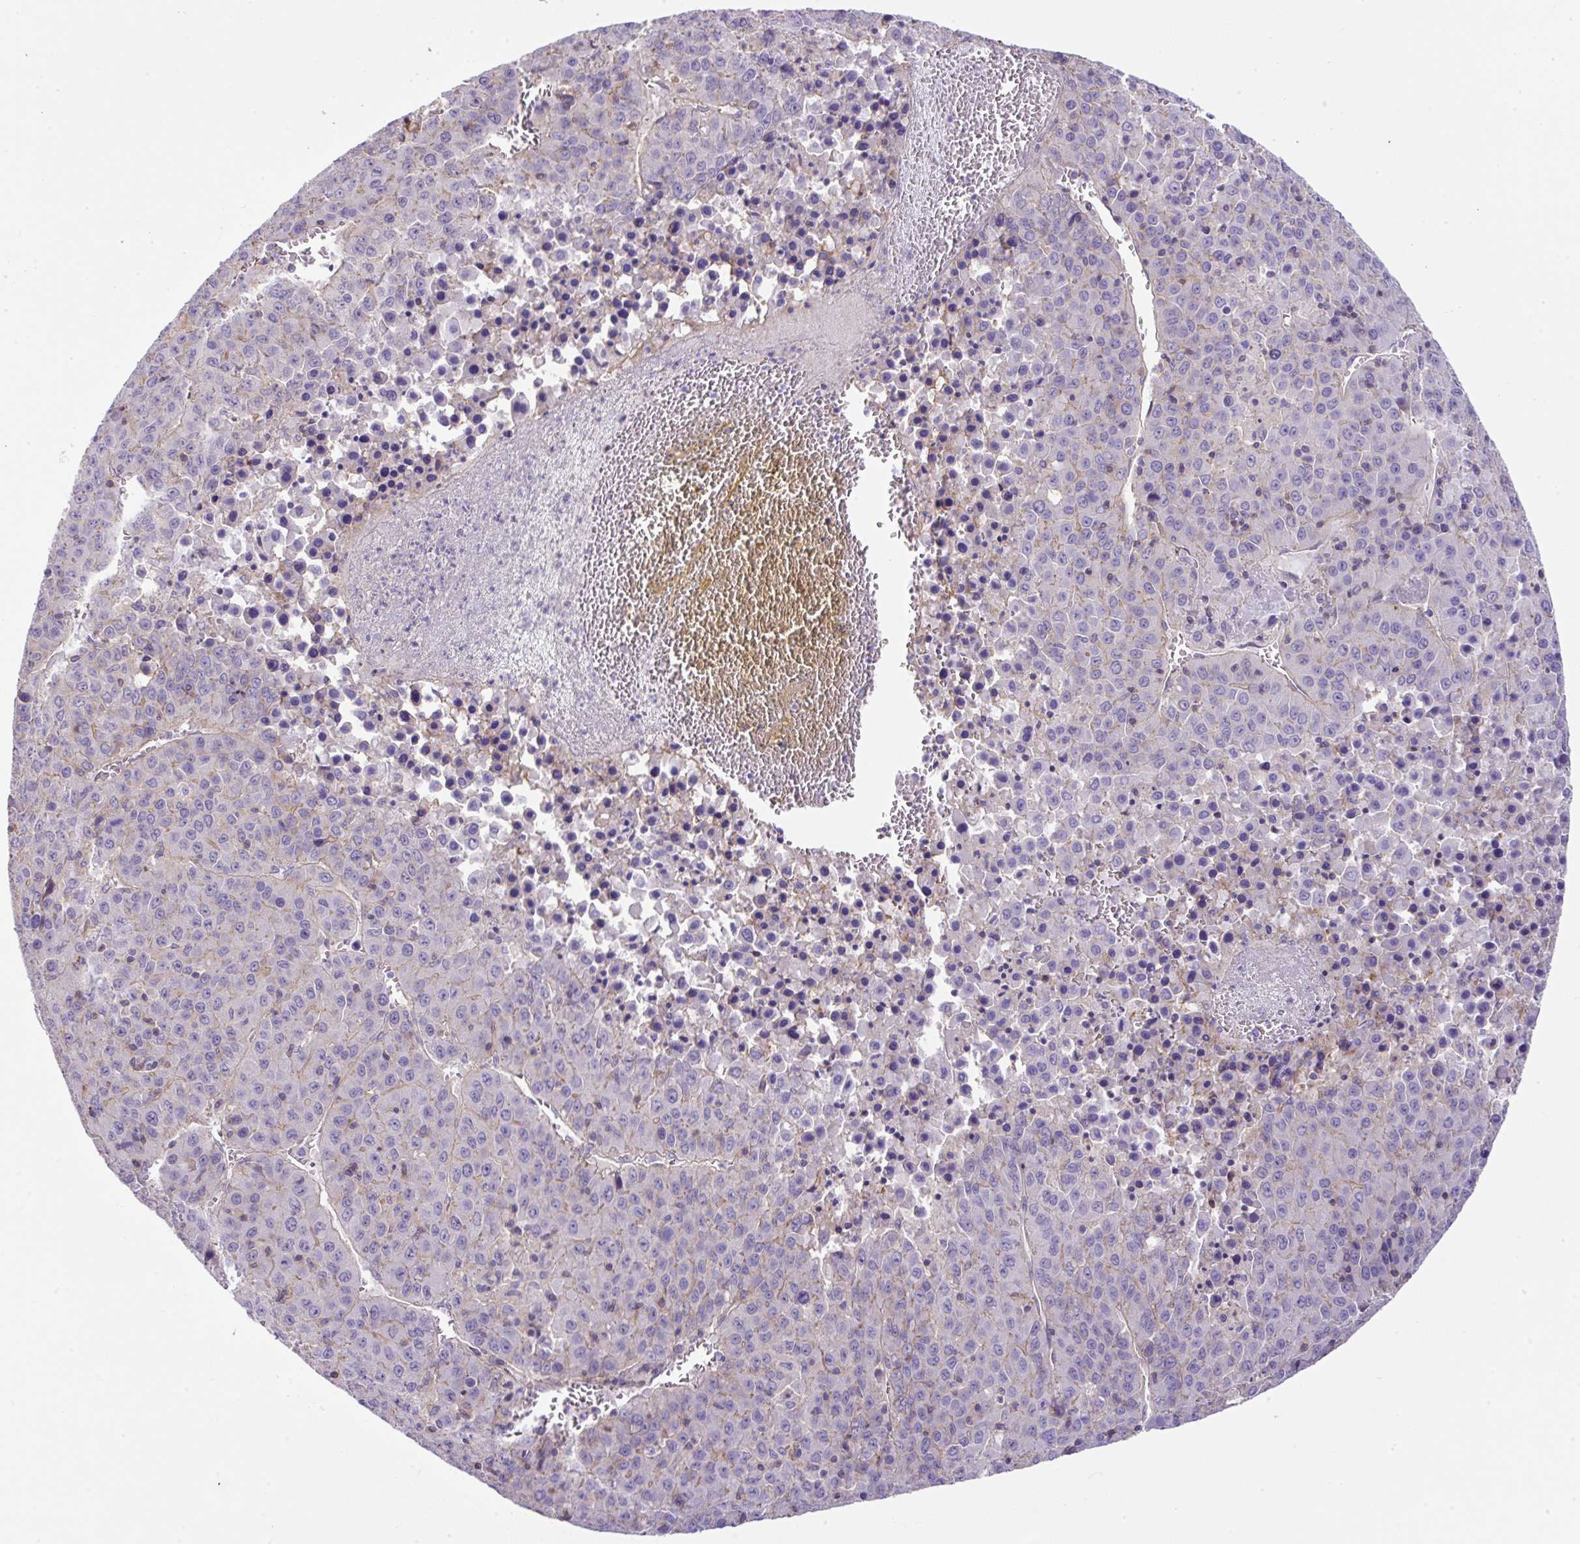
{"staining": {"intensity": "negative", "quantity": "none", "location": "none"}, "tissue": "liver cancer", "cell_type": "Tumor cells", "image_type": "cancer", "snomed": [{"axis": "morphology", "description": "Carcinoma, Hepatocellular, NOS"}, {"axis": "topography", "description": "Liver"}], "caption": "This is an immunohistochemistry micrograph of human liver hepatocellular carcinoma. There is no staining in tumor cells.", "gene": "NPTN", "patient": {"sex": "female", "age": 53}}